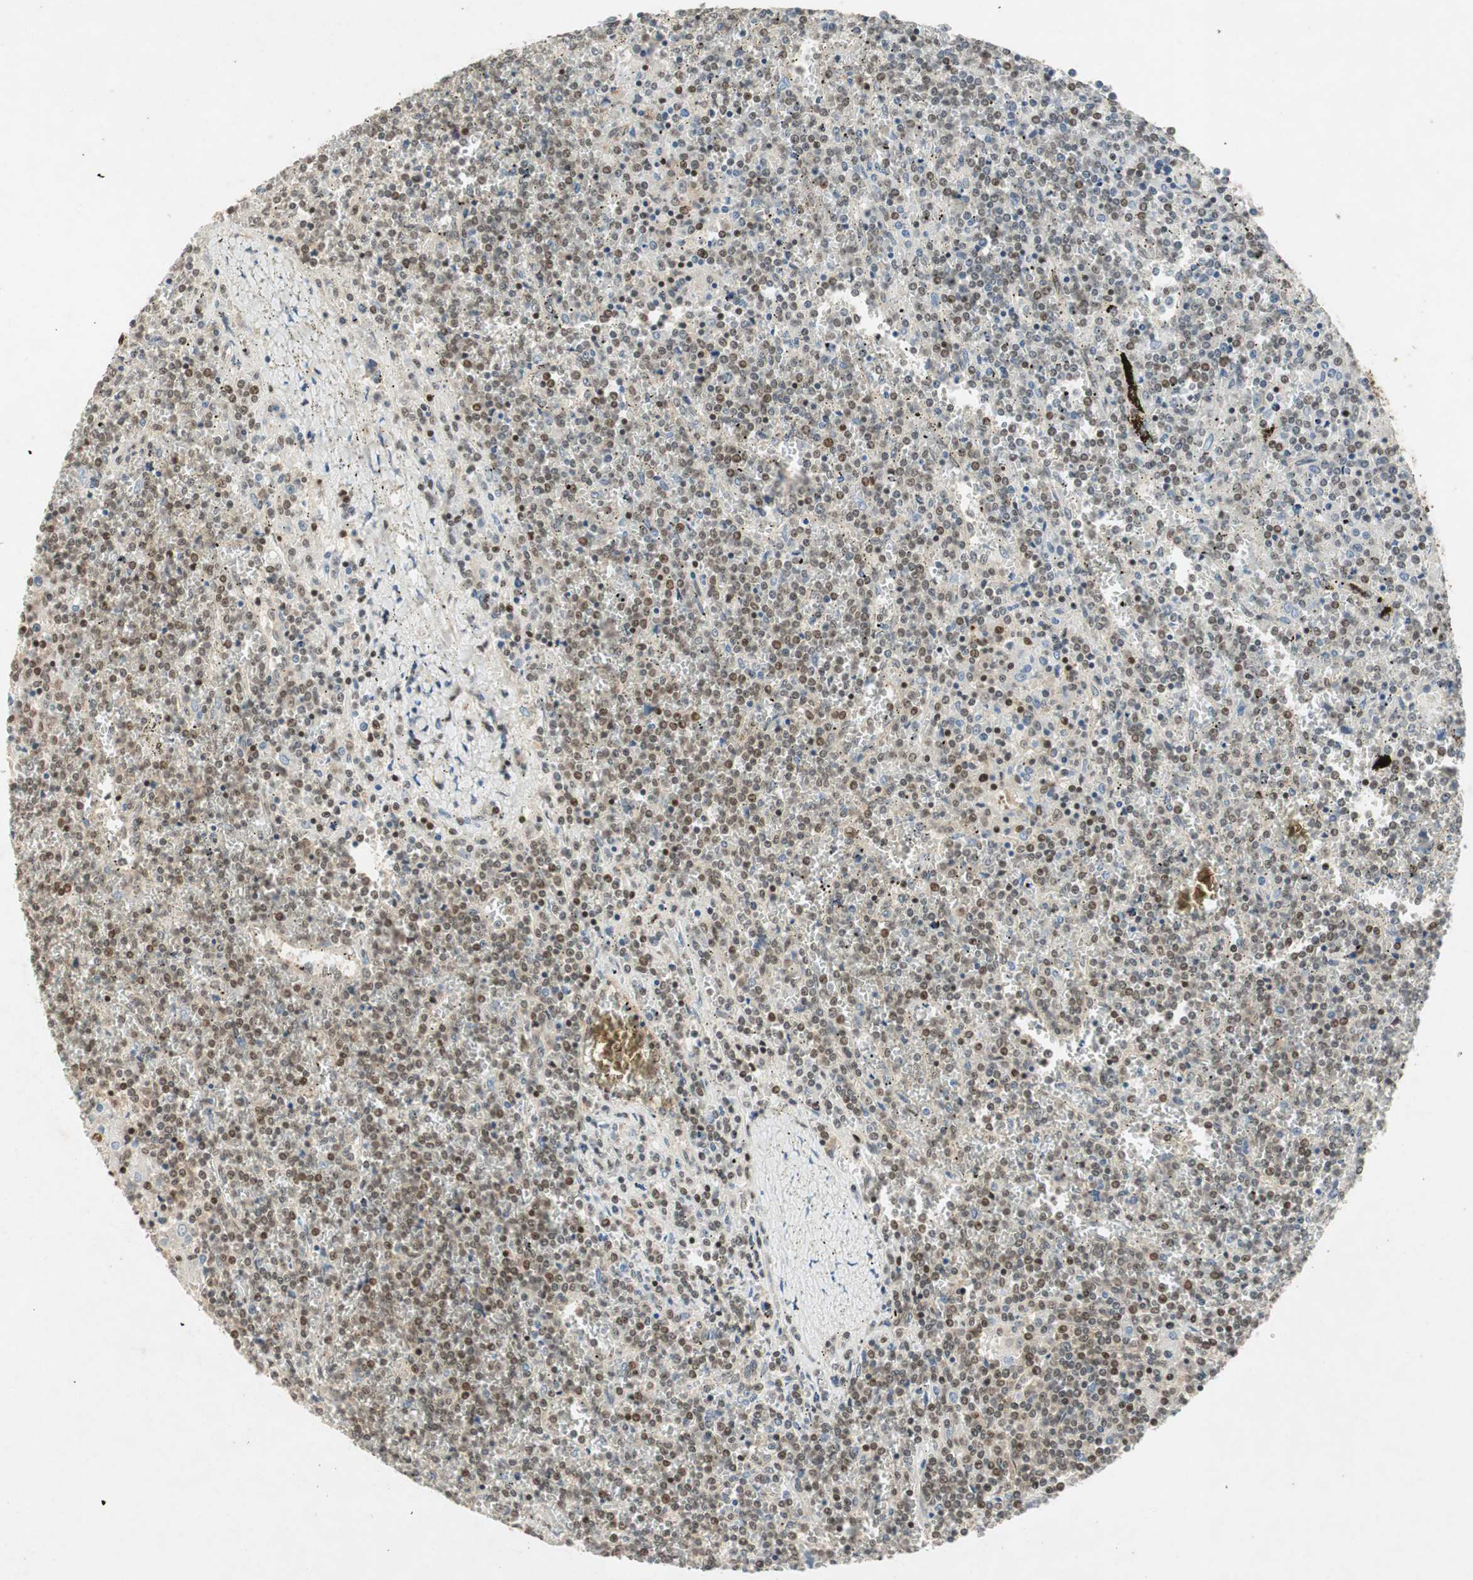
{"staining": {"intensity": "moderate", "quantity": "25%-75%", "location": "nuclear"}, "tissue": "lymphoma", "cell_type": "Tumor cells", "image_type": "cancer", "snomed": [{"axis": "morphology", "description": "Malignant lymphoma, non-Hodgkin's type, Low grade"}, {"axis": "topography", "description": "Spleen"}], "caption": "Malignant lymphoma, non-Hodgkin's type (low-grade) was stained to show a protein in brown. There is medium levels of moderate nuclear positivity in about 25%-75% of tumor cells. (Stains: DAB in brown, nuclei in blue, Microscopy: brightfield microscopy at high magnification).", "gene": "NCBP3", "patient": {"sex": "female", "age": 19}}